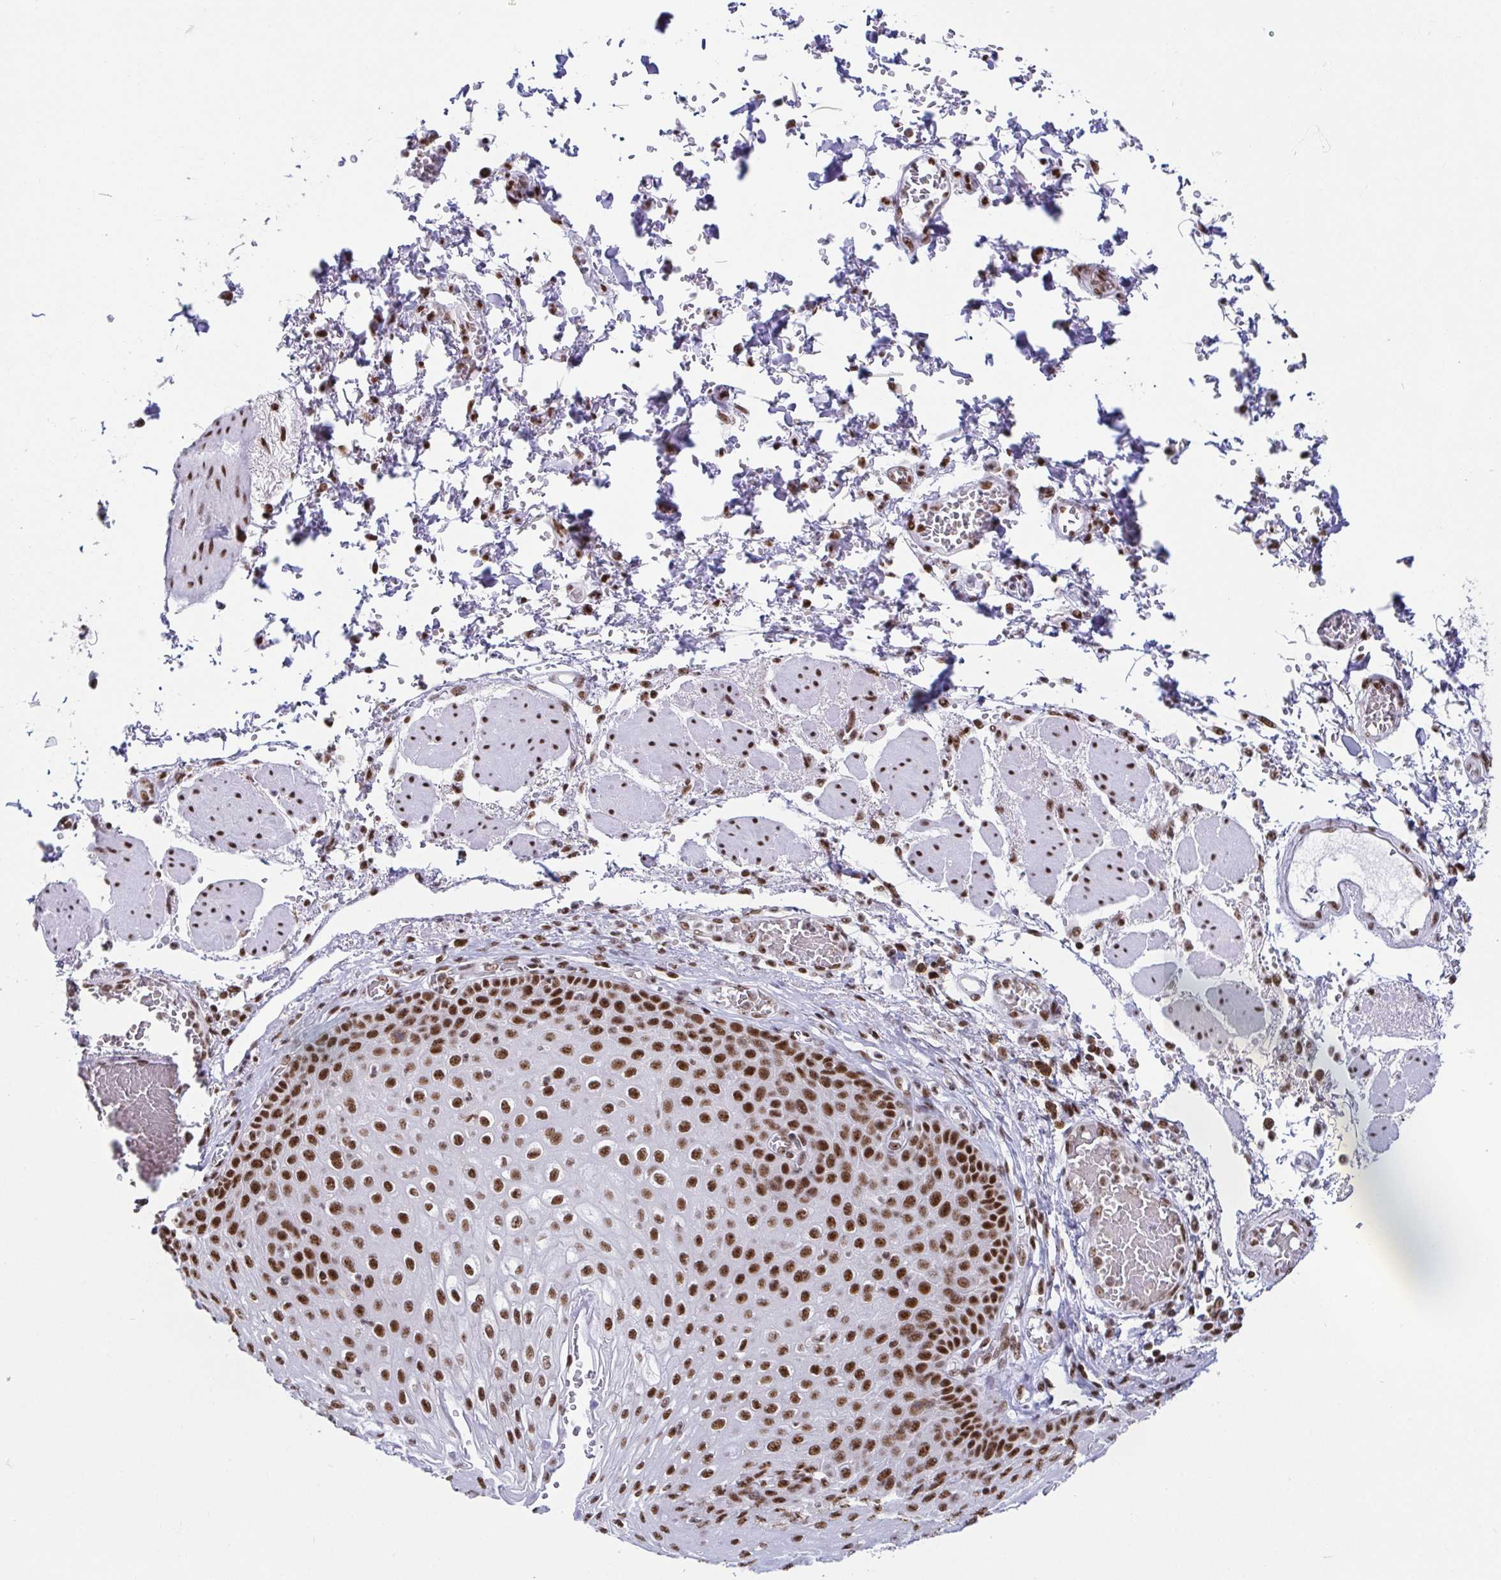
{"staining": {"intensity": "strong", "quantity": ">75%", "location": "nuclear"}, "tissue": "esophagus", "cell_type": "Squamous epithelial cells", "image_type": "normal", "snomed": [{"axis": "morphology", "description": "Normal tissue, NOS"}, {"axis": "morphology", "description": "Adenocarcinoma, NOS"}, {"axis": "topography", "description": "Esophagus"}], "caption": "DAB (3,3'-diaminobenzidine) immunohistochemical staining of normal esophagus reveals strong nuclear protein staining in about >75% of squamous epithelial cells.", "gene": "EWSR1", "patient": {"sex": "male", "age": 81}}